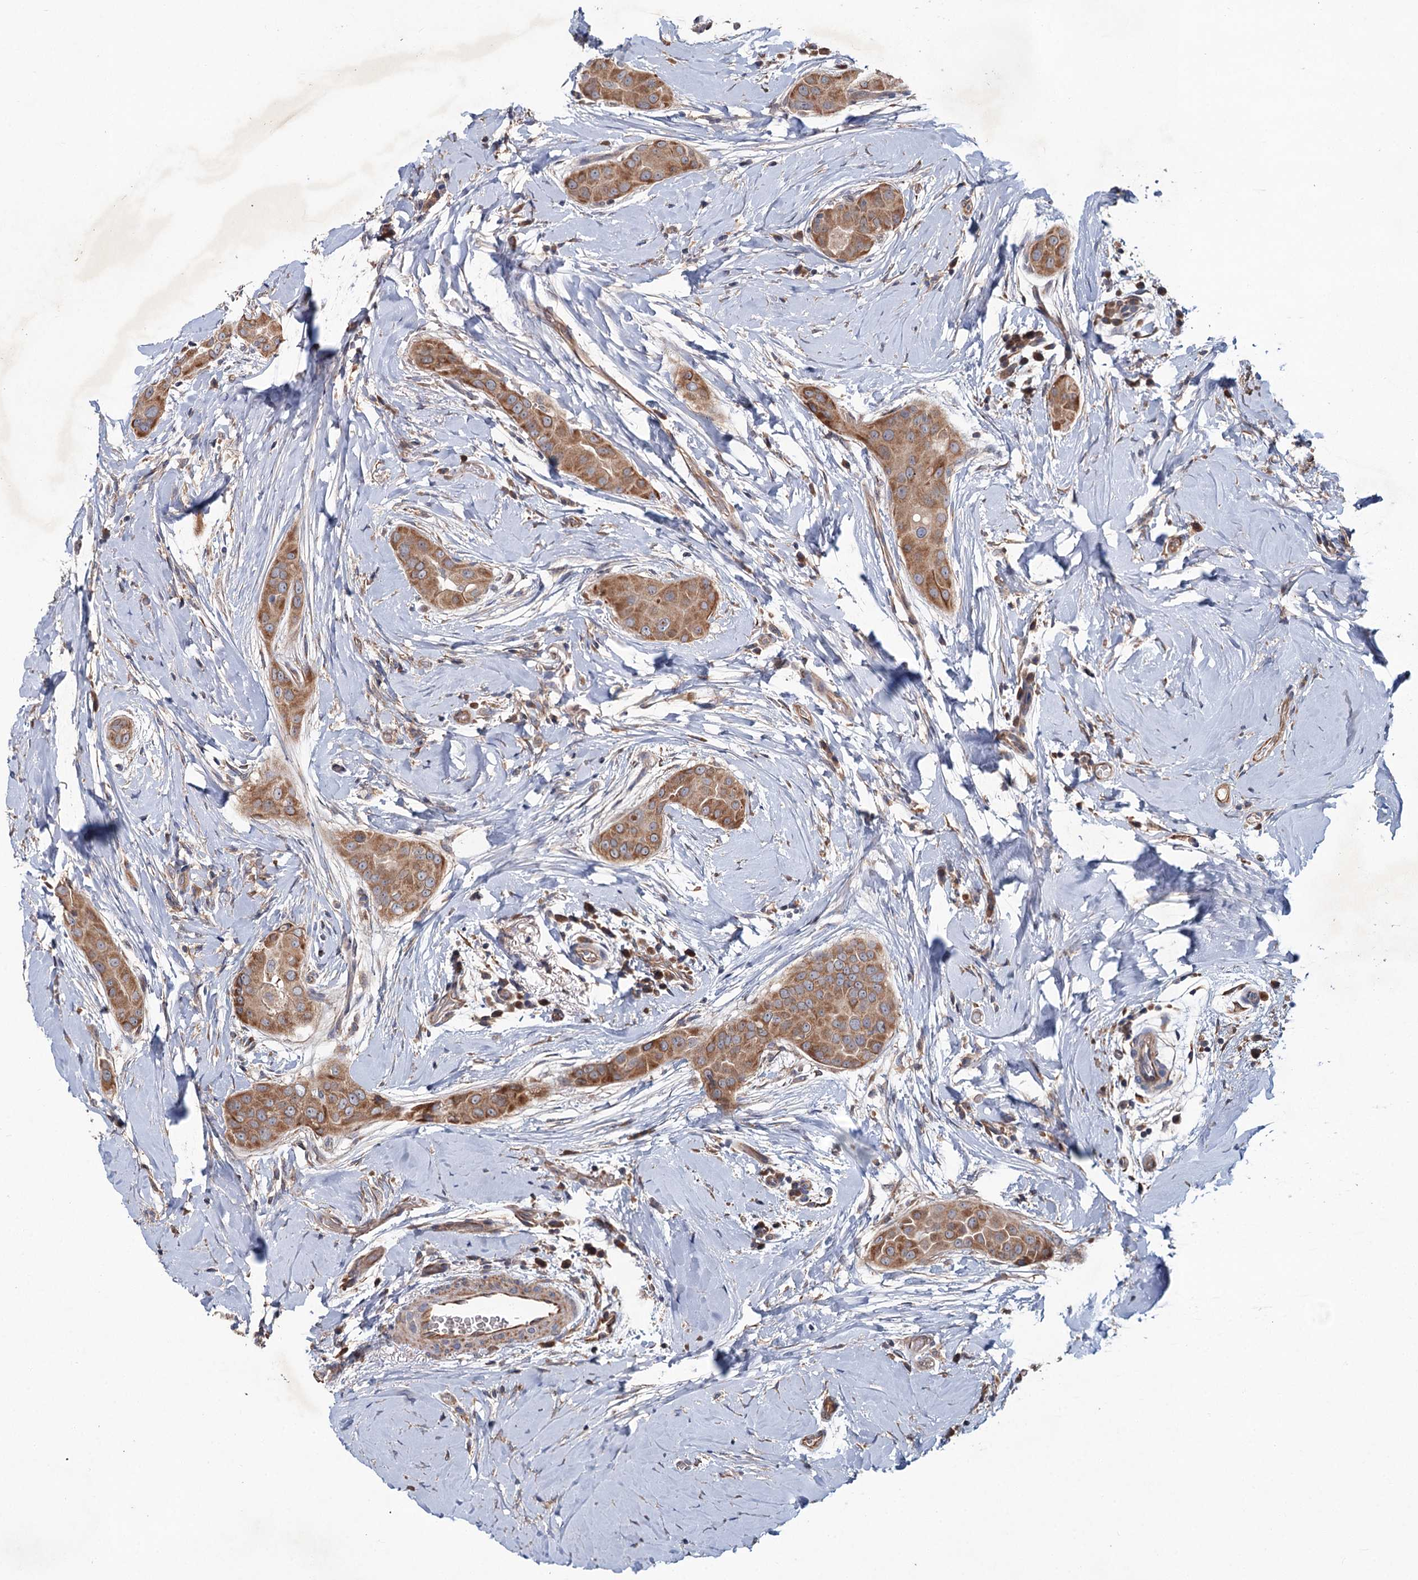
{"staining": {"intensity": "moderate", "quantity": ">75%", "location": "cytoplasmic/membranous"}, "tissue": "thyroid cancer", "cell_type": "Tumor cells", "image_type": "cancer", "snomed": [{"axis": "morphology", "description": "Papillary adenocarcinoma, NOS"}, {"axis": "topography", "description": "Thyroid gland"}], "caption": "Thyroid cancer was stained to show a protein in brown. There is medium levels of moderate cytoplasmic/membranous staining in about >75% of tumor cells. Immunohistochemistry stains the protein of interest in brown and the nuclei are stained blue.", "gene": "MTRR", "patient": {"sex": "male", "age": 33}}